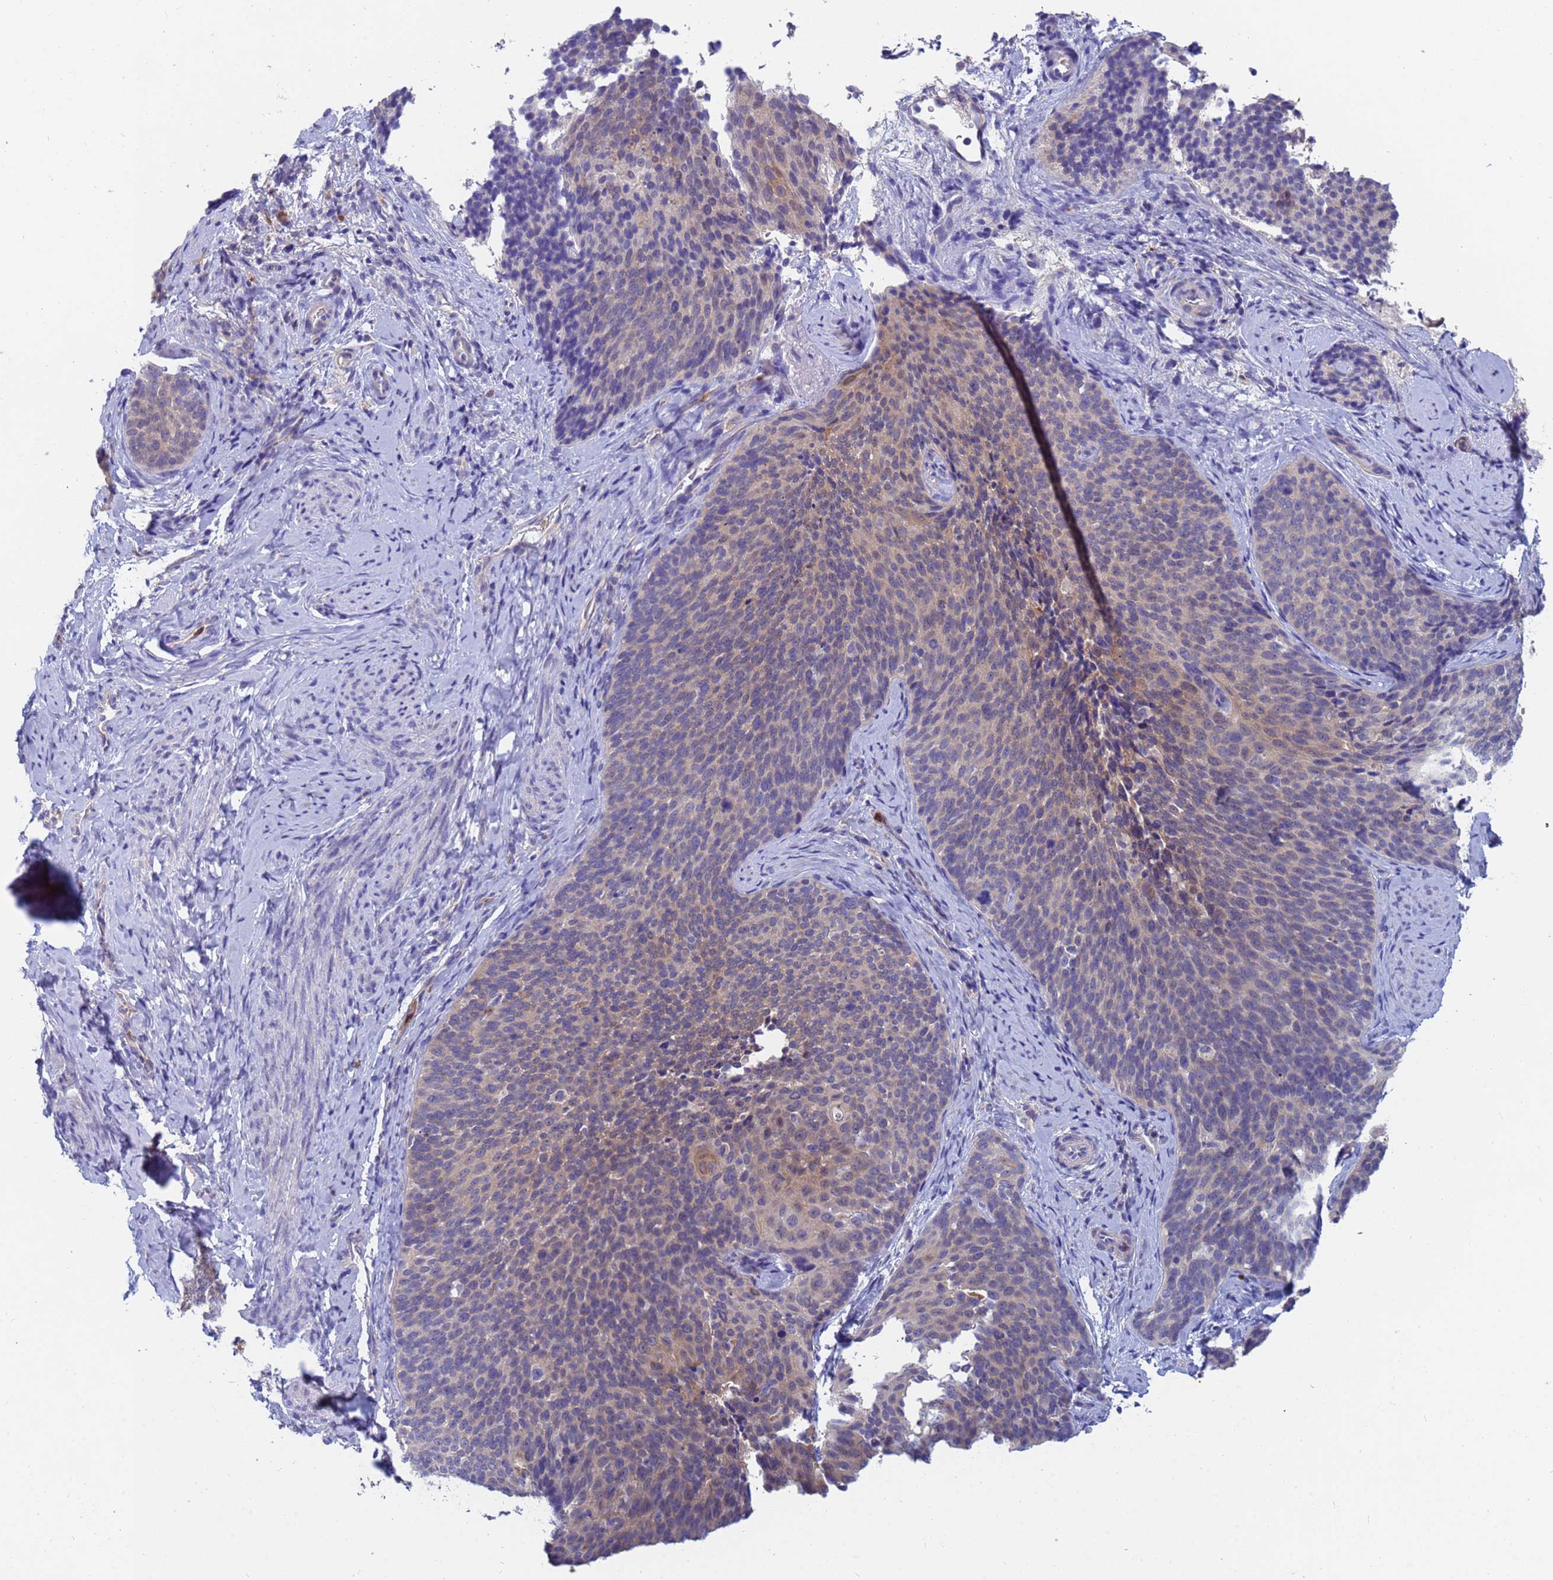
{"staining": {"intensity": "weak", "quantity": "<25%", "location": "cytoplasmic/membranous"}, "tissue": "cervical cancer", "cell_type": "Tumor cells", "image_type": "cancer", "snomed": [{"axis": "morphology", "description": "Squamous cell carcinoma, NOS"}, {"axis": "topography", "description": "Cervix"}], "caption": "Immunohistochemical staining of cervical squamous cell carcinoma shows no significant positivity in tumor cells.", "gene": "TTLL11", "patient": {"sex": "female", "age": 50}}